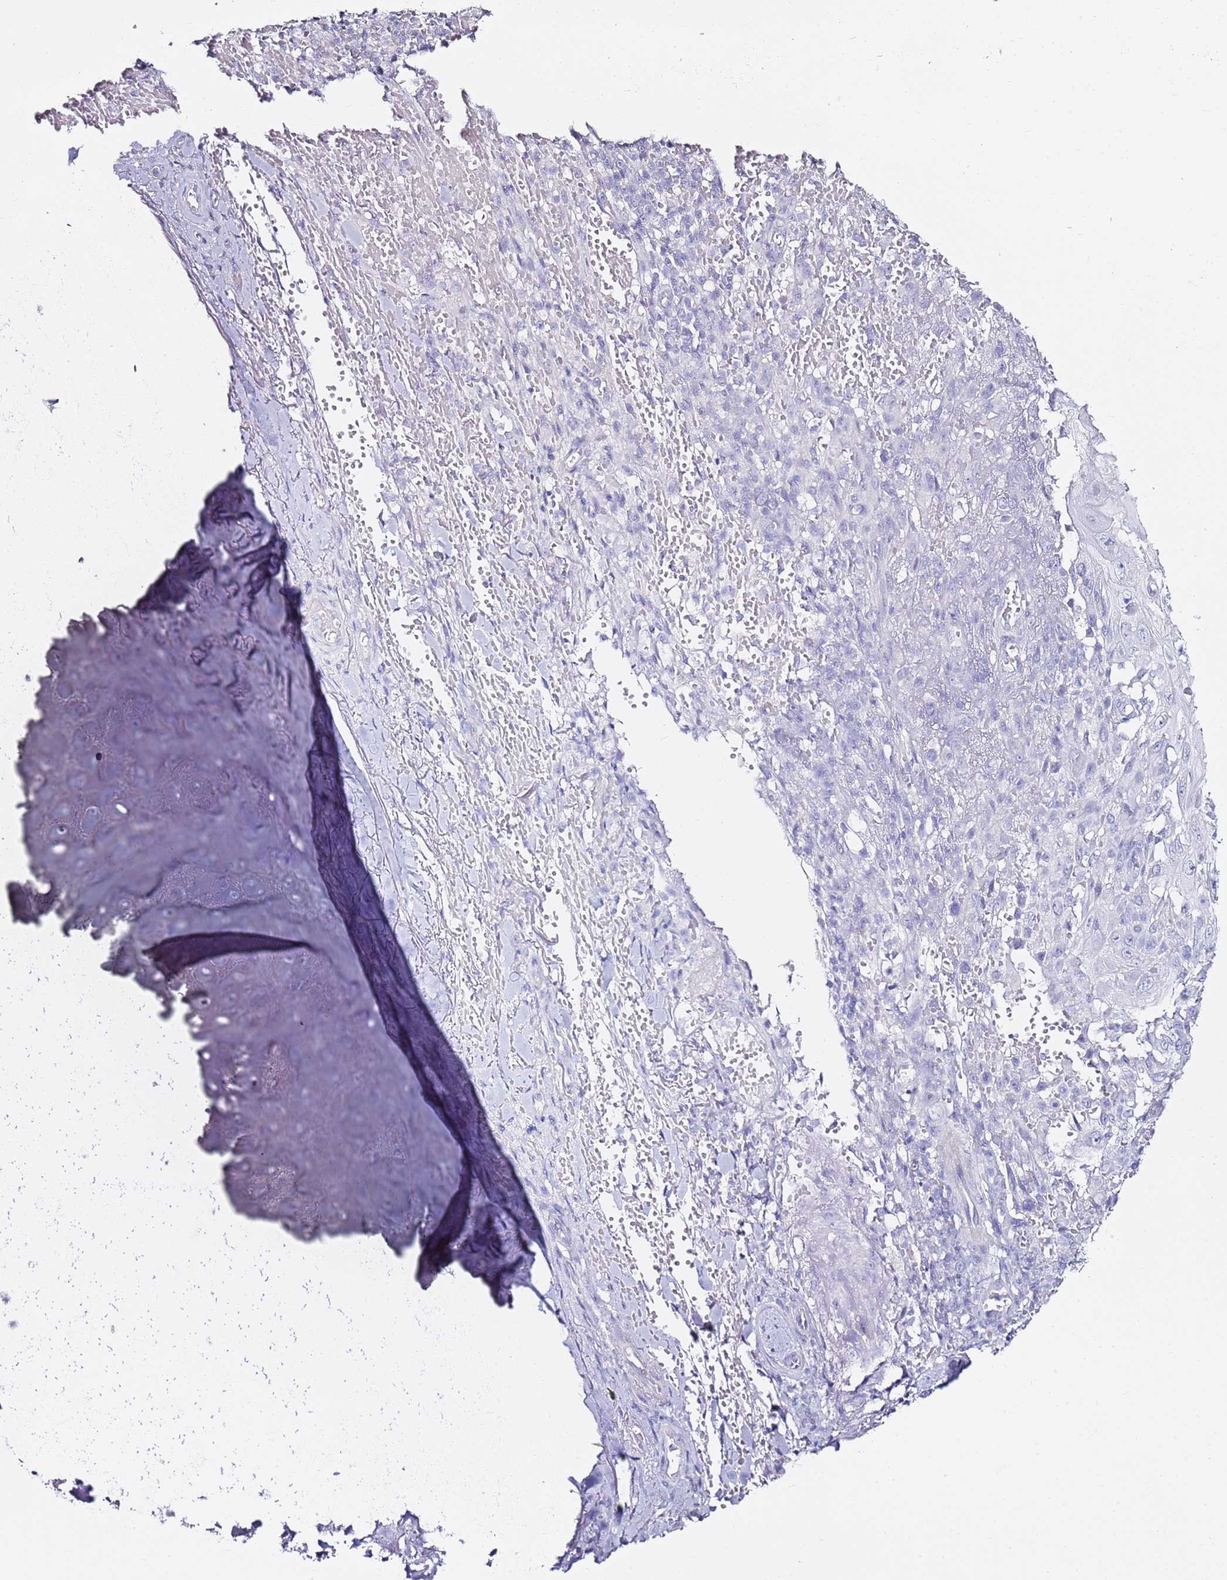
{"staining": {"intensity": "negative", "quantity": "none", "location": "none"}, "tissue": "skin cancer", "cell_type": "Tumor cells", "image_type": "cancer", "snomed": [{"axis": "morphology", "description": "Normal tissue, NOS"}, {"axis": "morphology", "description": "Squamous cell carcinoma, NOS"}, {"axis": "topography", "description": "Skin"}, {"axis": "topography", "description": "Cartilage tissue"}], "caption": "Immunohistochemistry (IHC) of human skin squamous cell carcinoma displays no staining in tumor cells.", "gene": "MYBPC3", "patient": {"sex": "female", "age": 79}}